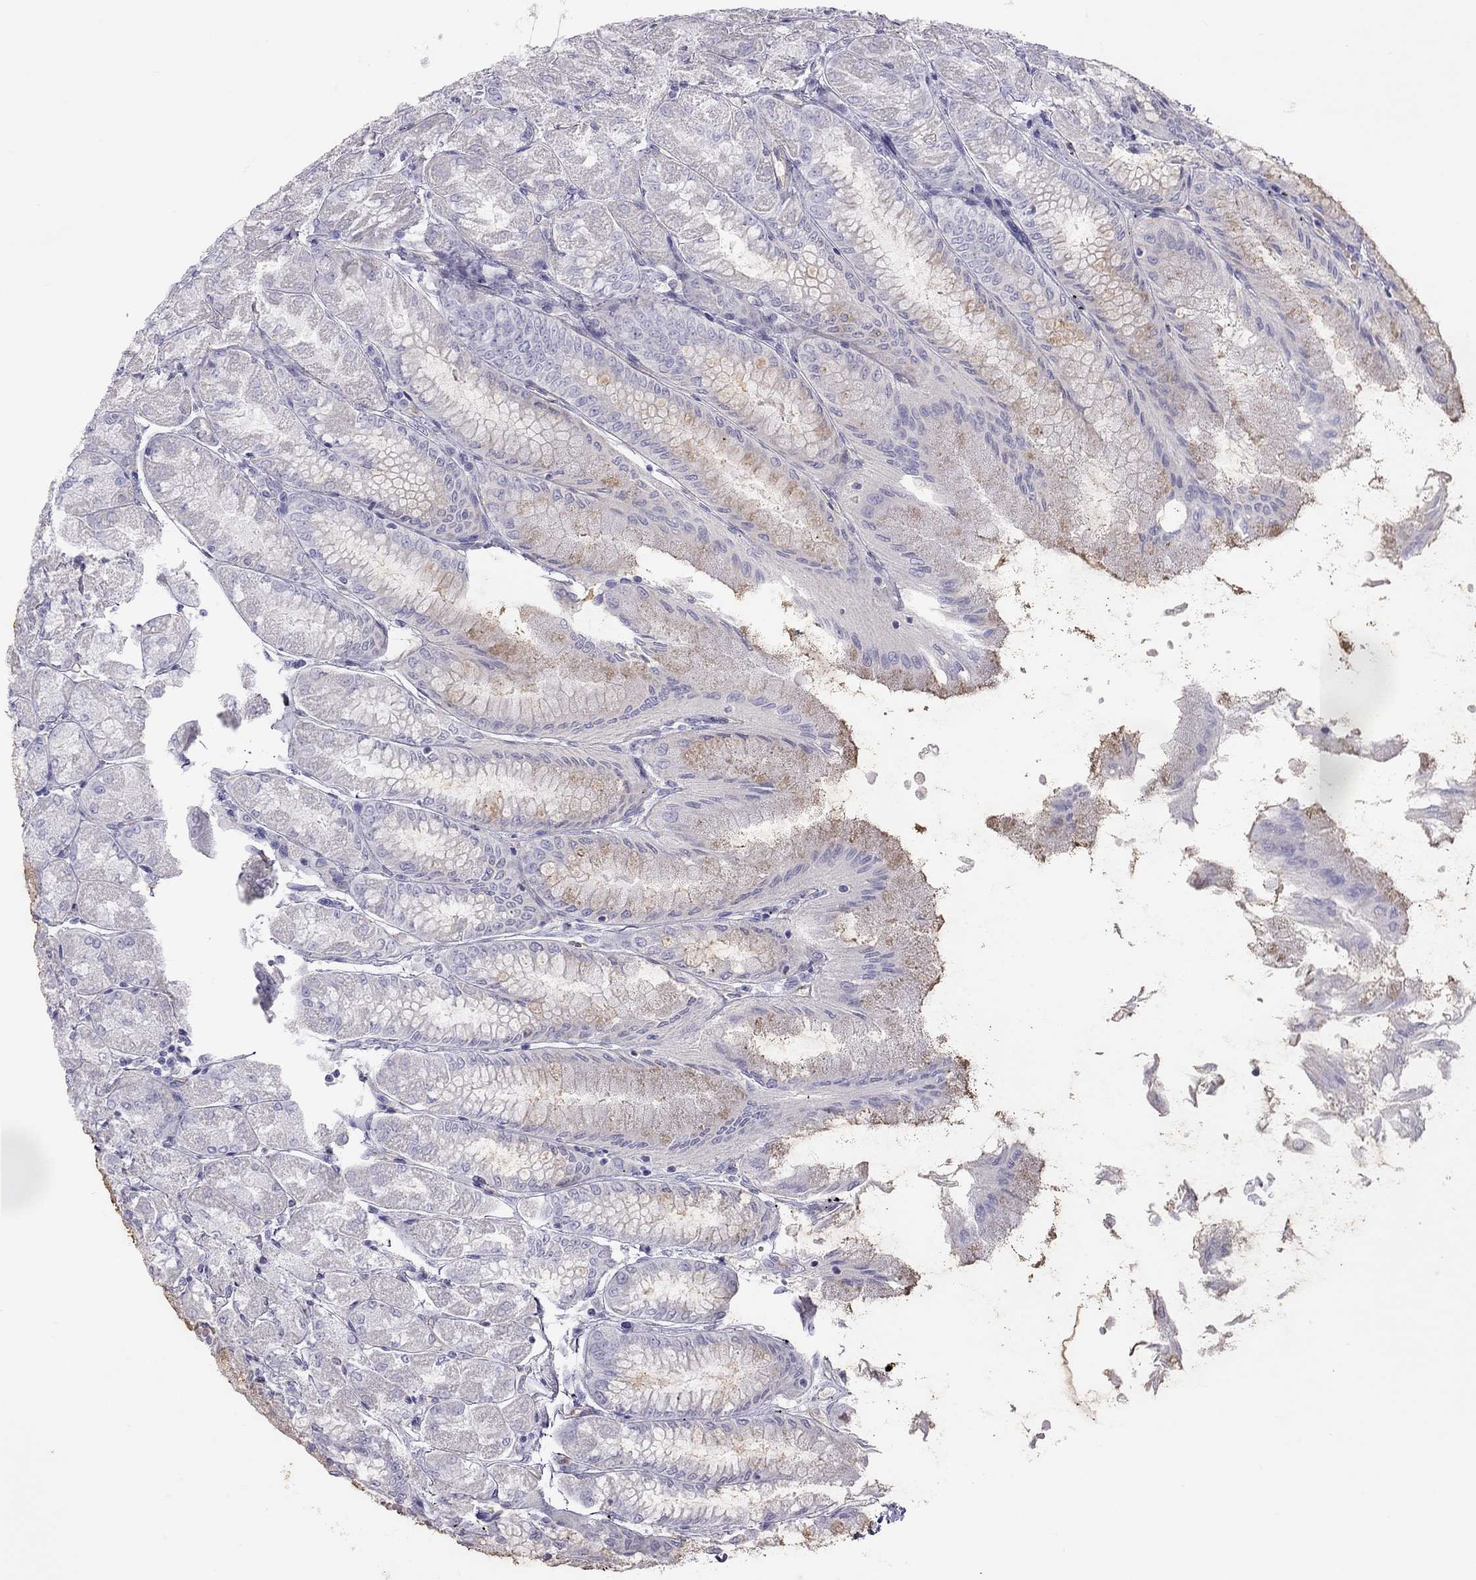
{"staining": {"intensity": "negative", "quantity": "none", "location": "none"}, "tissue": "stomach", "cell_type": "Glandular cells", "image_type": "normal", "snomed": [{"axis": "morphology", "description": "Normal tissue, NOS"}, {"axis": "topography", "description": "Stomach, upper"}], "caption": "Immunohistochemistry (IHC) photomicrograph of normal stomach stained for a protein (brown), which shows no positivity in glandular cells.", "gene": "TDRD6", "patient": {"sex": "male", "age": 60}}